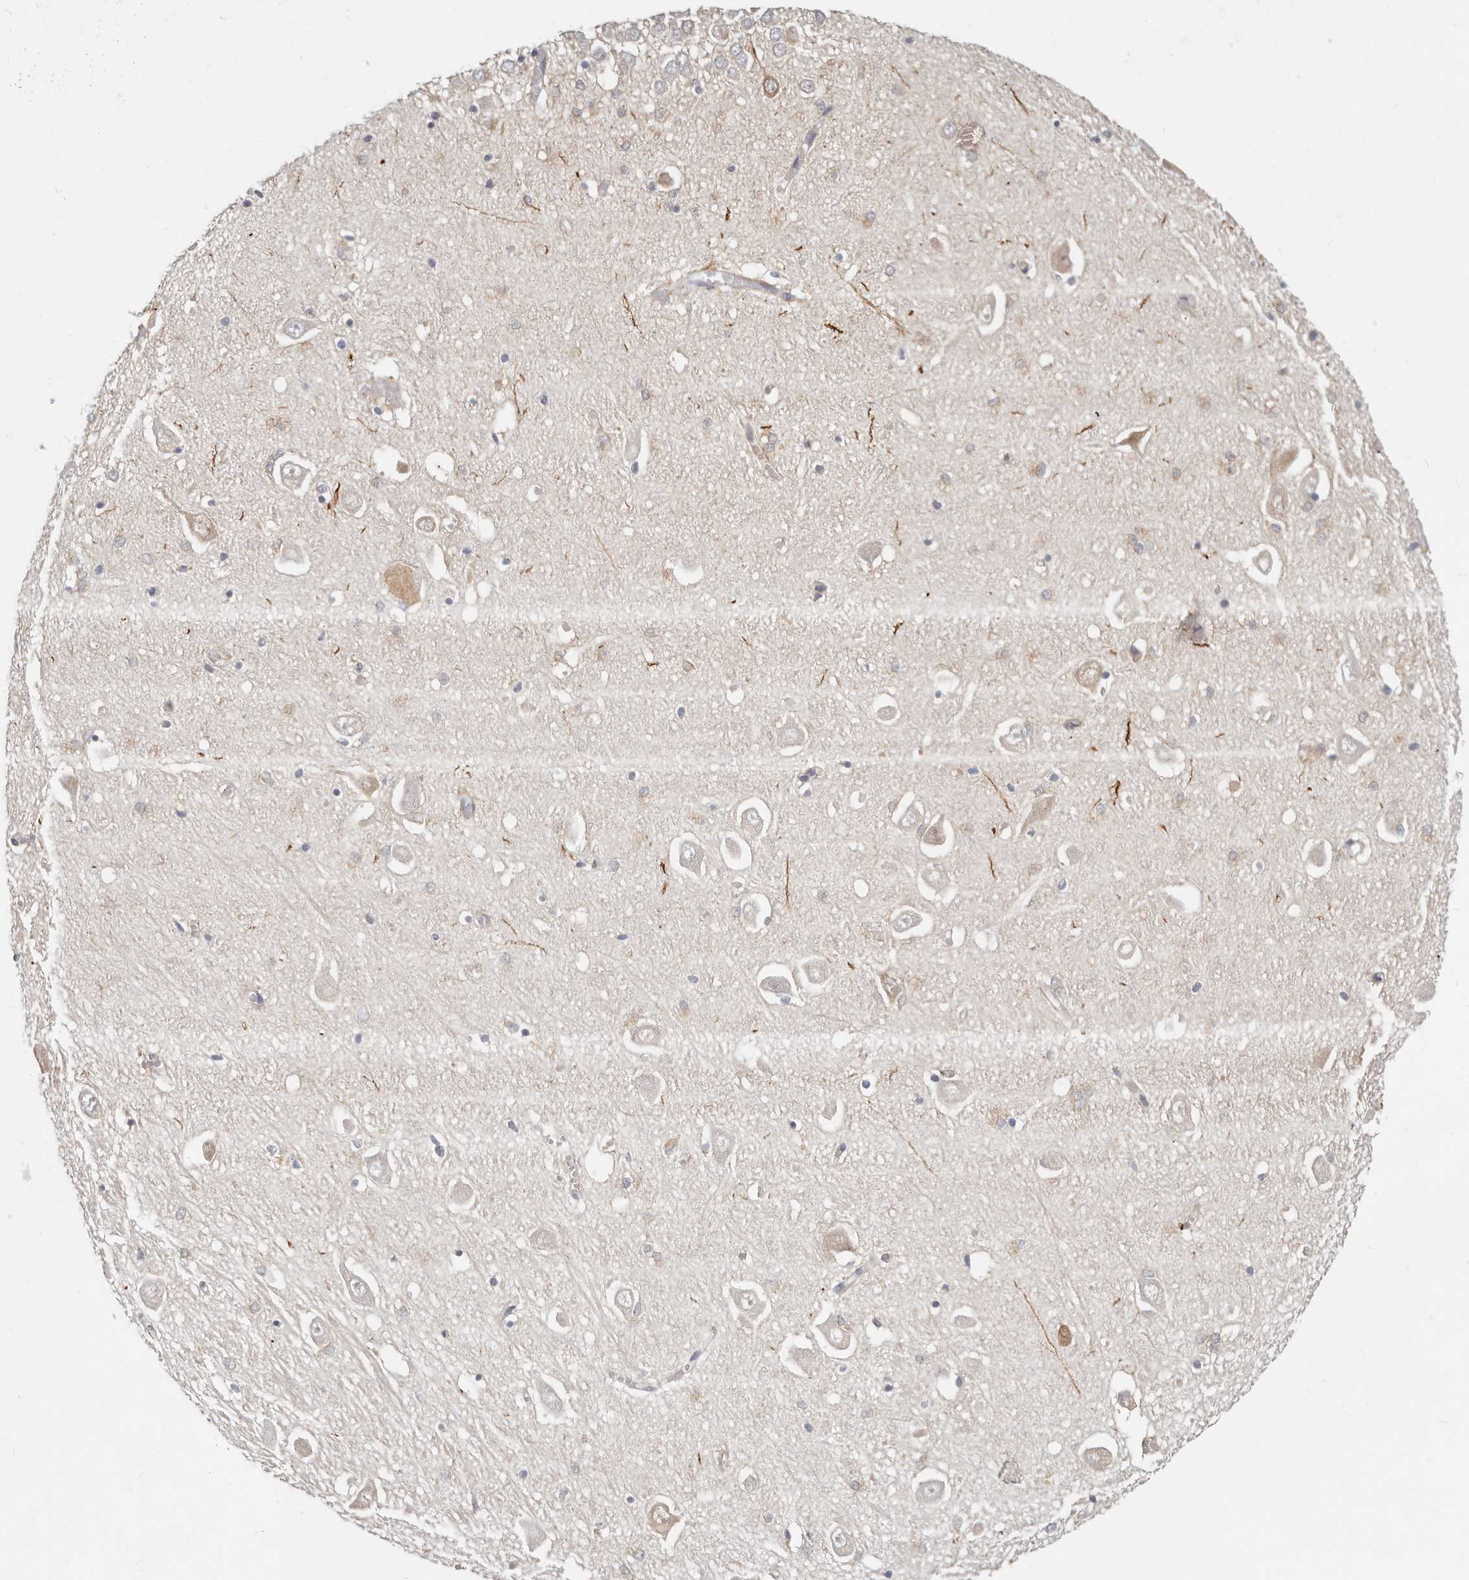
{"staining": {"intensity": "weak", "quantity": "25%-75%", "location": "cytoplasmic/membranous"}, "tissue": "hippocampus", "cell_type": "Glial cells", "image_type": "normal", "snomed": [{"axis": "morphology", "description": "Normal tissue, NOS"}, {"axis": "topography", "description": "Hippocampus"}], "caption": "IHC photomicrograph of benign human hippocampus stained for a protein (brown), which demonstrates low levels of weak cytoplasmic/membranous staining in approximately 25%-75% of glial cells.", "gene": "ZRANB1", "patient": {"sex": "male", "age": 70}}